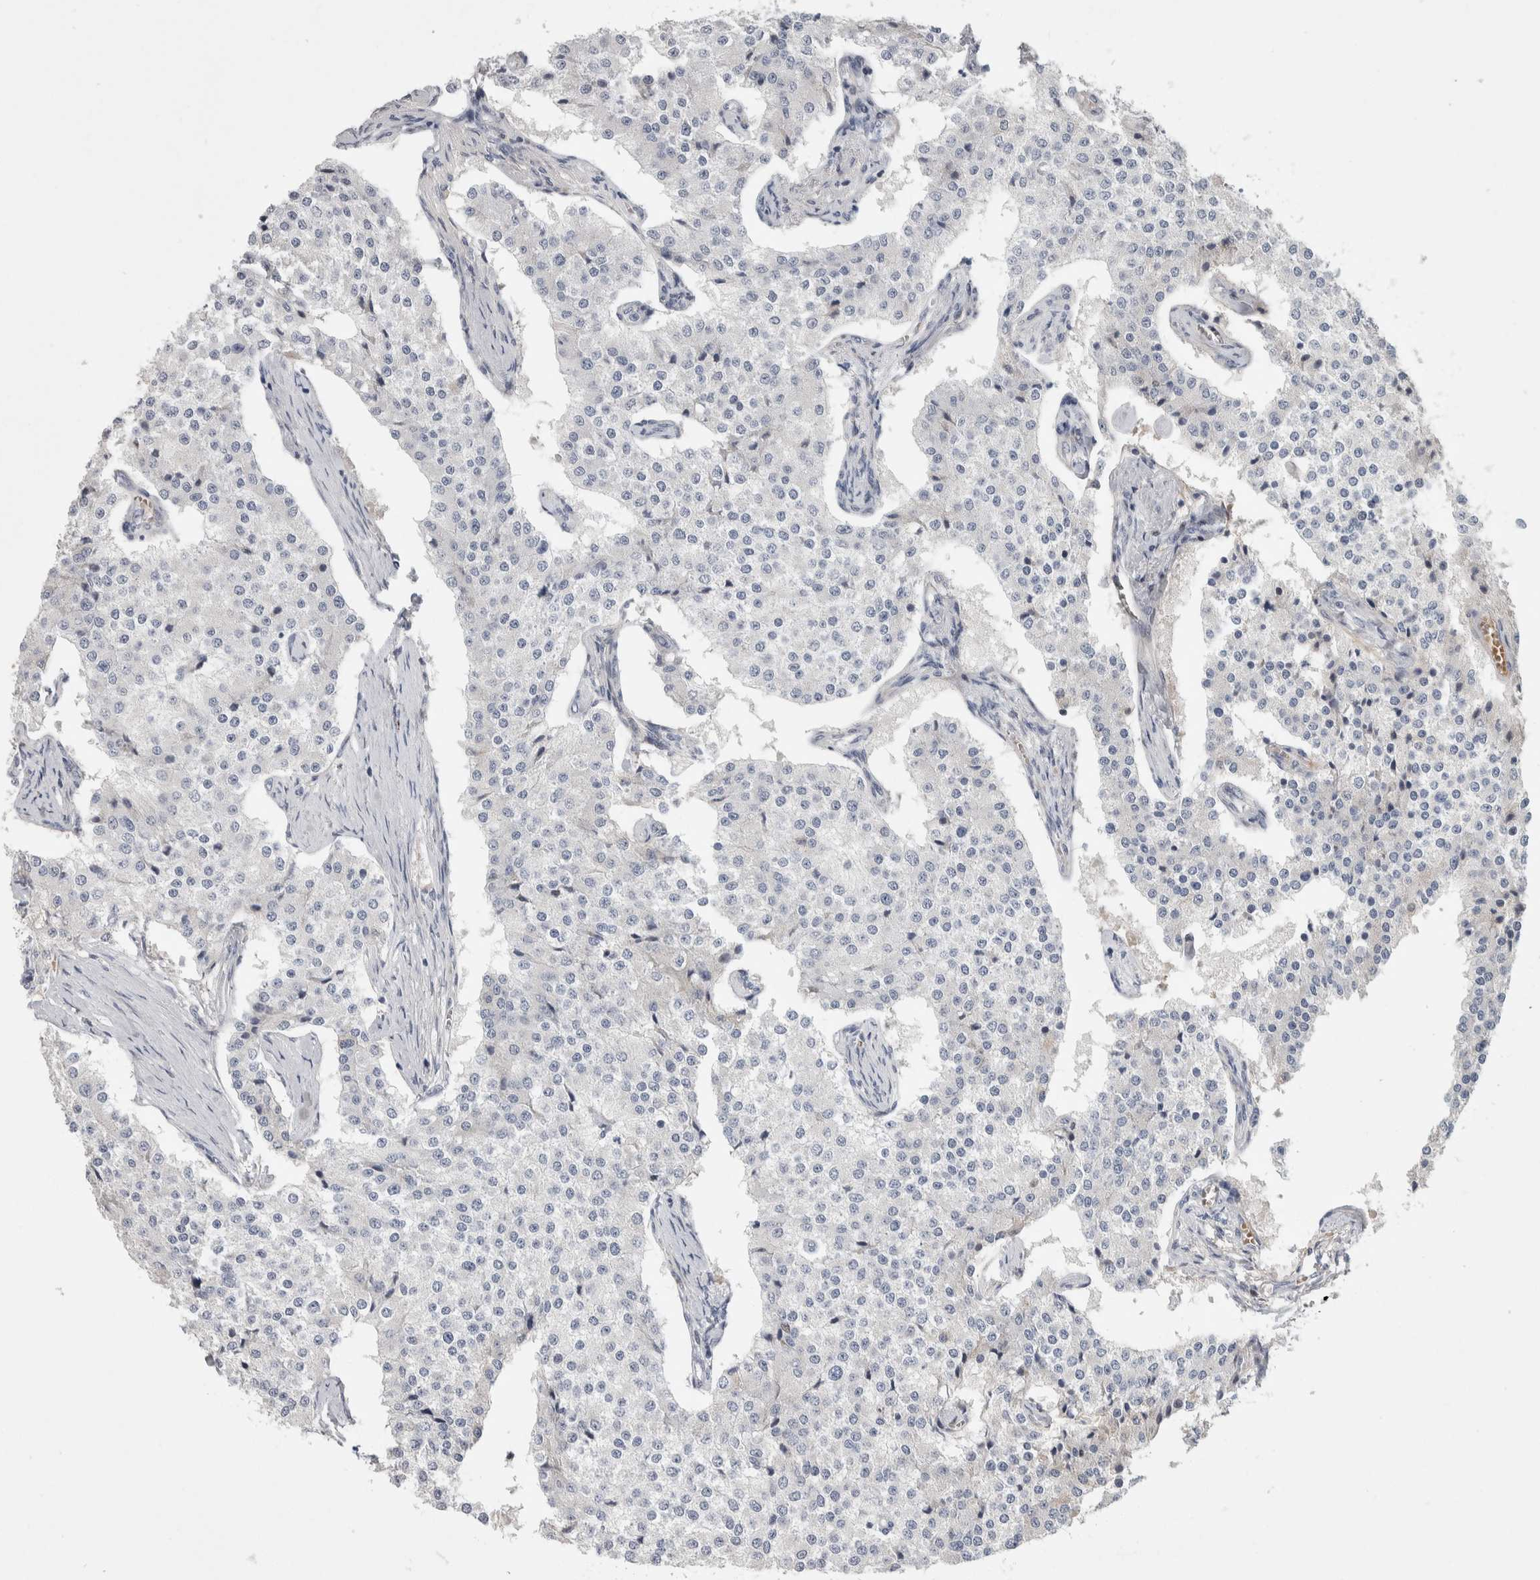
{"staining": {"intensity": "negative", "quantity": "none", "location": "none"}, "tissue": "carcinoid", "cell_type": "Tumor cells", "image_type": "cancer", "snomed": [{"axis": "morphology", "description": "Carcinoid, malignant, NOS"}, {"axis": "topography", "description": "Colon"}], "caption": "This is a image of IHC staining of carcinoid, which shows no expression in tumor cells.", "gene": "PSMG3", "patient": {"sex": "female", "age": 52}}